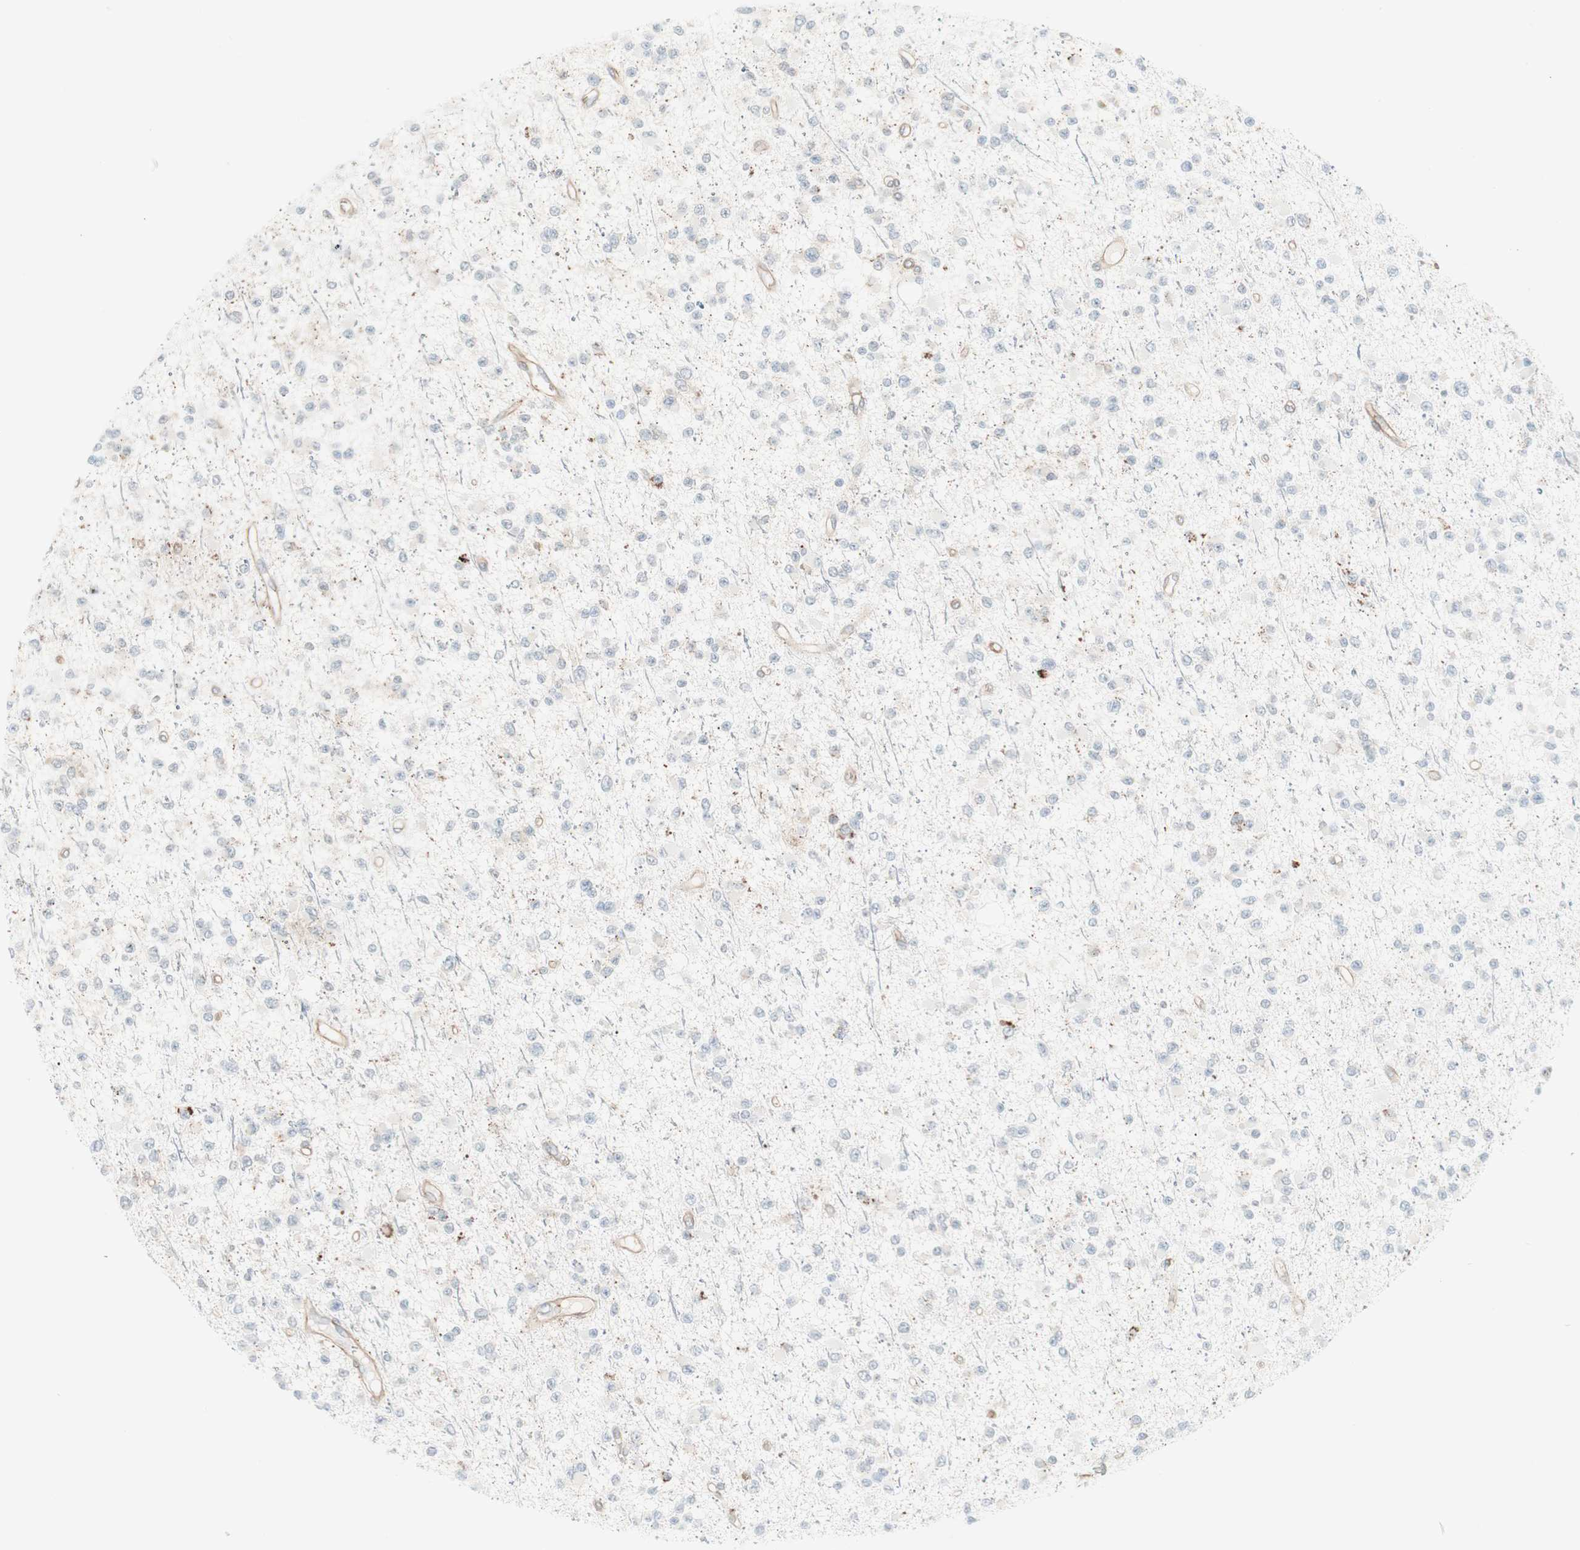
{"staining": {"intensity": "negative", "quantity": "none", "location": "none"}, "tissue": "glioma", "cell_type": "Tumor cells", "image_type": "cancer", "snomed": [{"axis": "morphology", "description": "Glioma, malignant, Low grade"}, {"axis": "topography", "description": "Brain"}], "caption": "Immunohistochemistry (IHC) of human glioma reveals no expression in tumor cells. (Stains: DAB immunohistochemistry with hematoxylin counter stain, Microscopy: brightfield microscopy at high magnification).", "gene": "TCP11L1", "patient": {"sex": "female", "age": 22}}